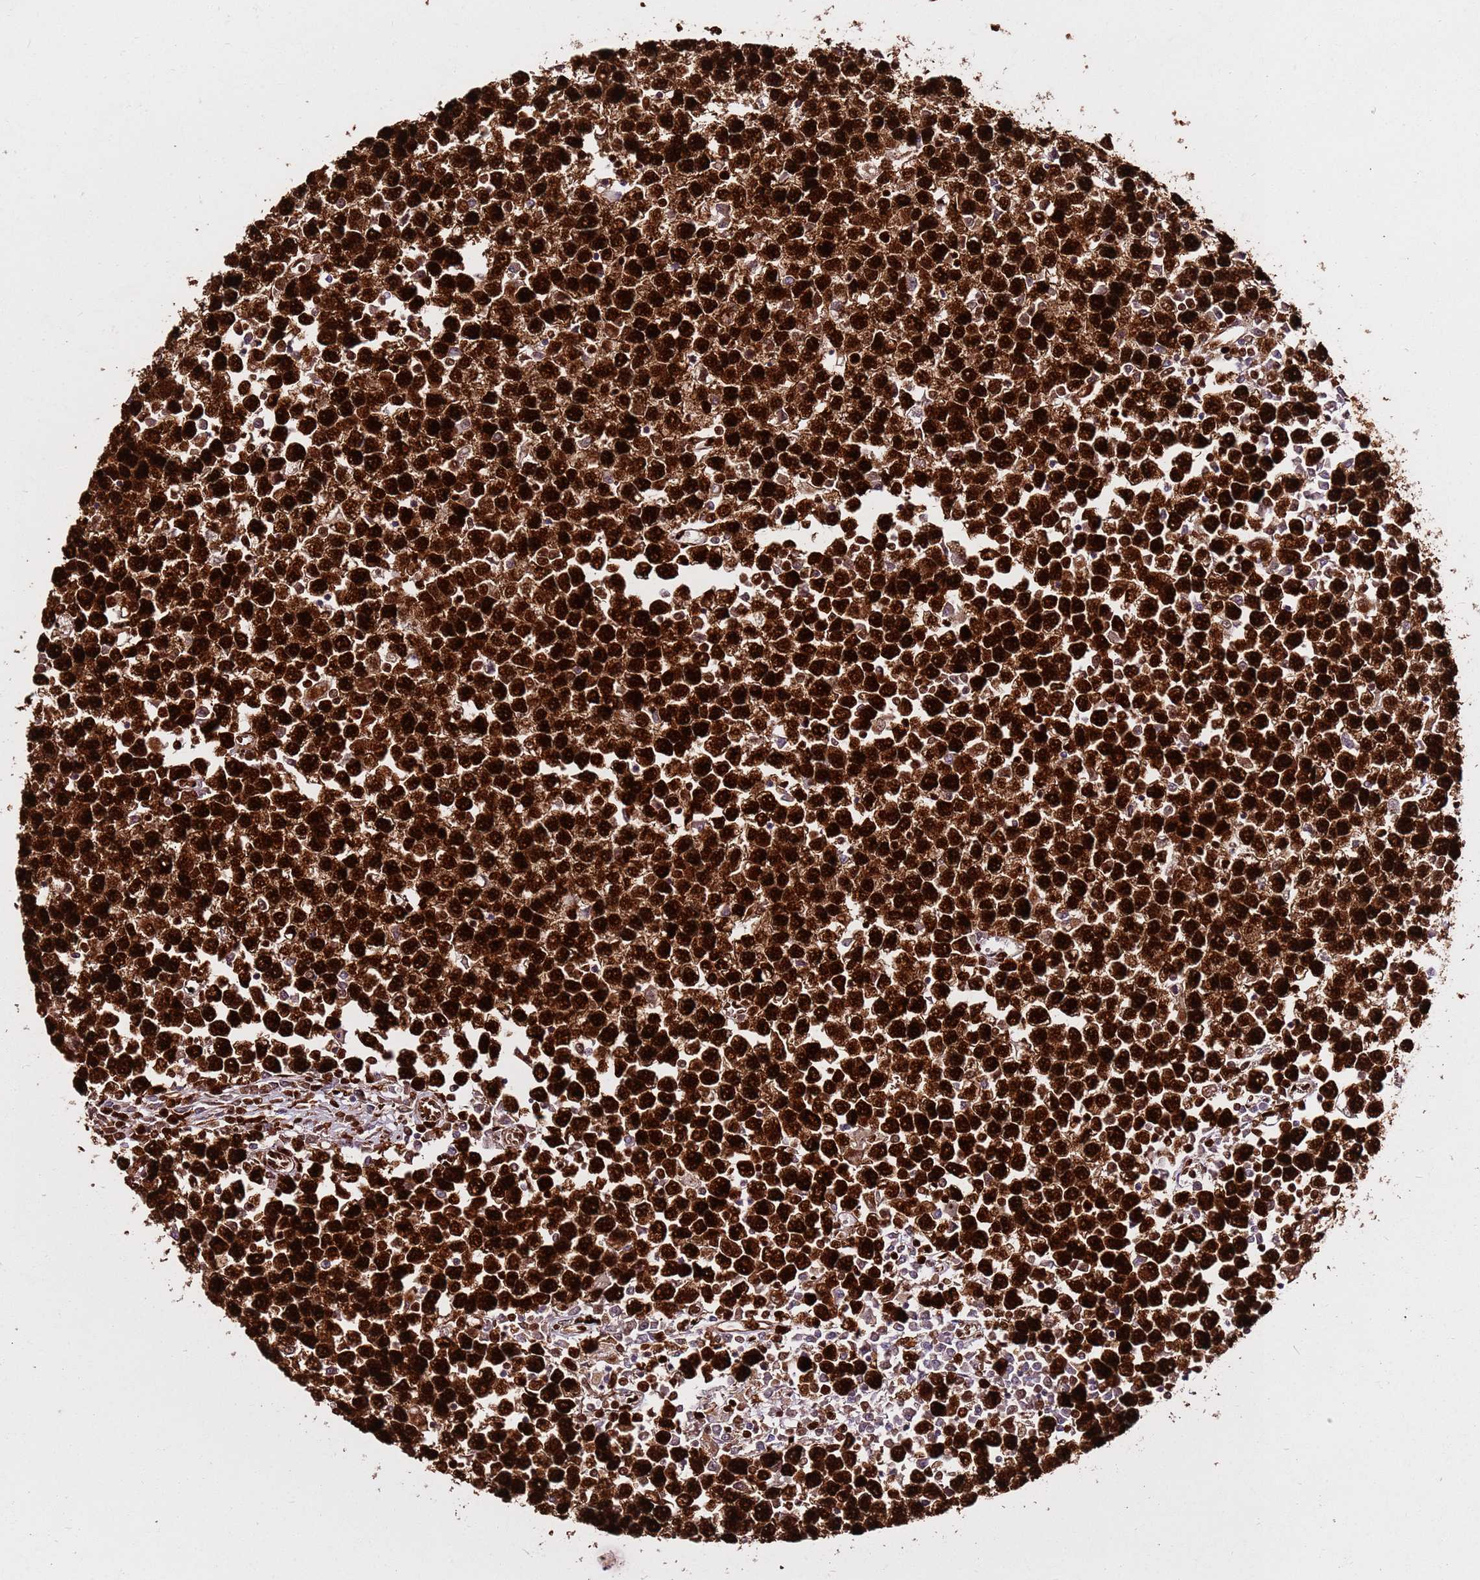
{"staining": {"intensity": "strong", "quantity": ">75%", "location": "nuclear"}, "tissue": "testis cancer", "cell_type": "Tumor cells", "image_type": "cancer", "snomed": [{"axis": "morphology", "description": "Seminoma, NOS"}, {"axis": "topography", "description": "Testis"}], "caption": "Immunohistochemistry of testis cancer reveals high levels of strong nuclear positivity in about >75% of tumor cells. Using DAB (3,3'-diaminobenzidine) (brown) and hematoxylin (blue) stains, captured at high magnification using brightfield microscopy.", "gene": "HNRNPAB", "patient": {"sex": "male", "age": 65}}